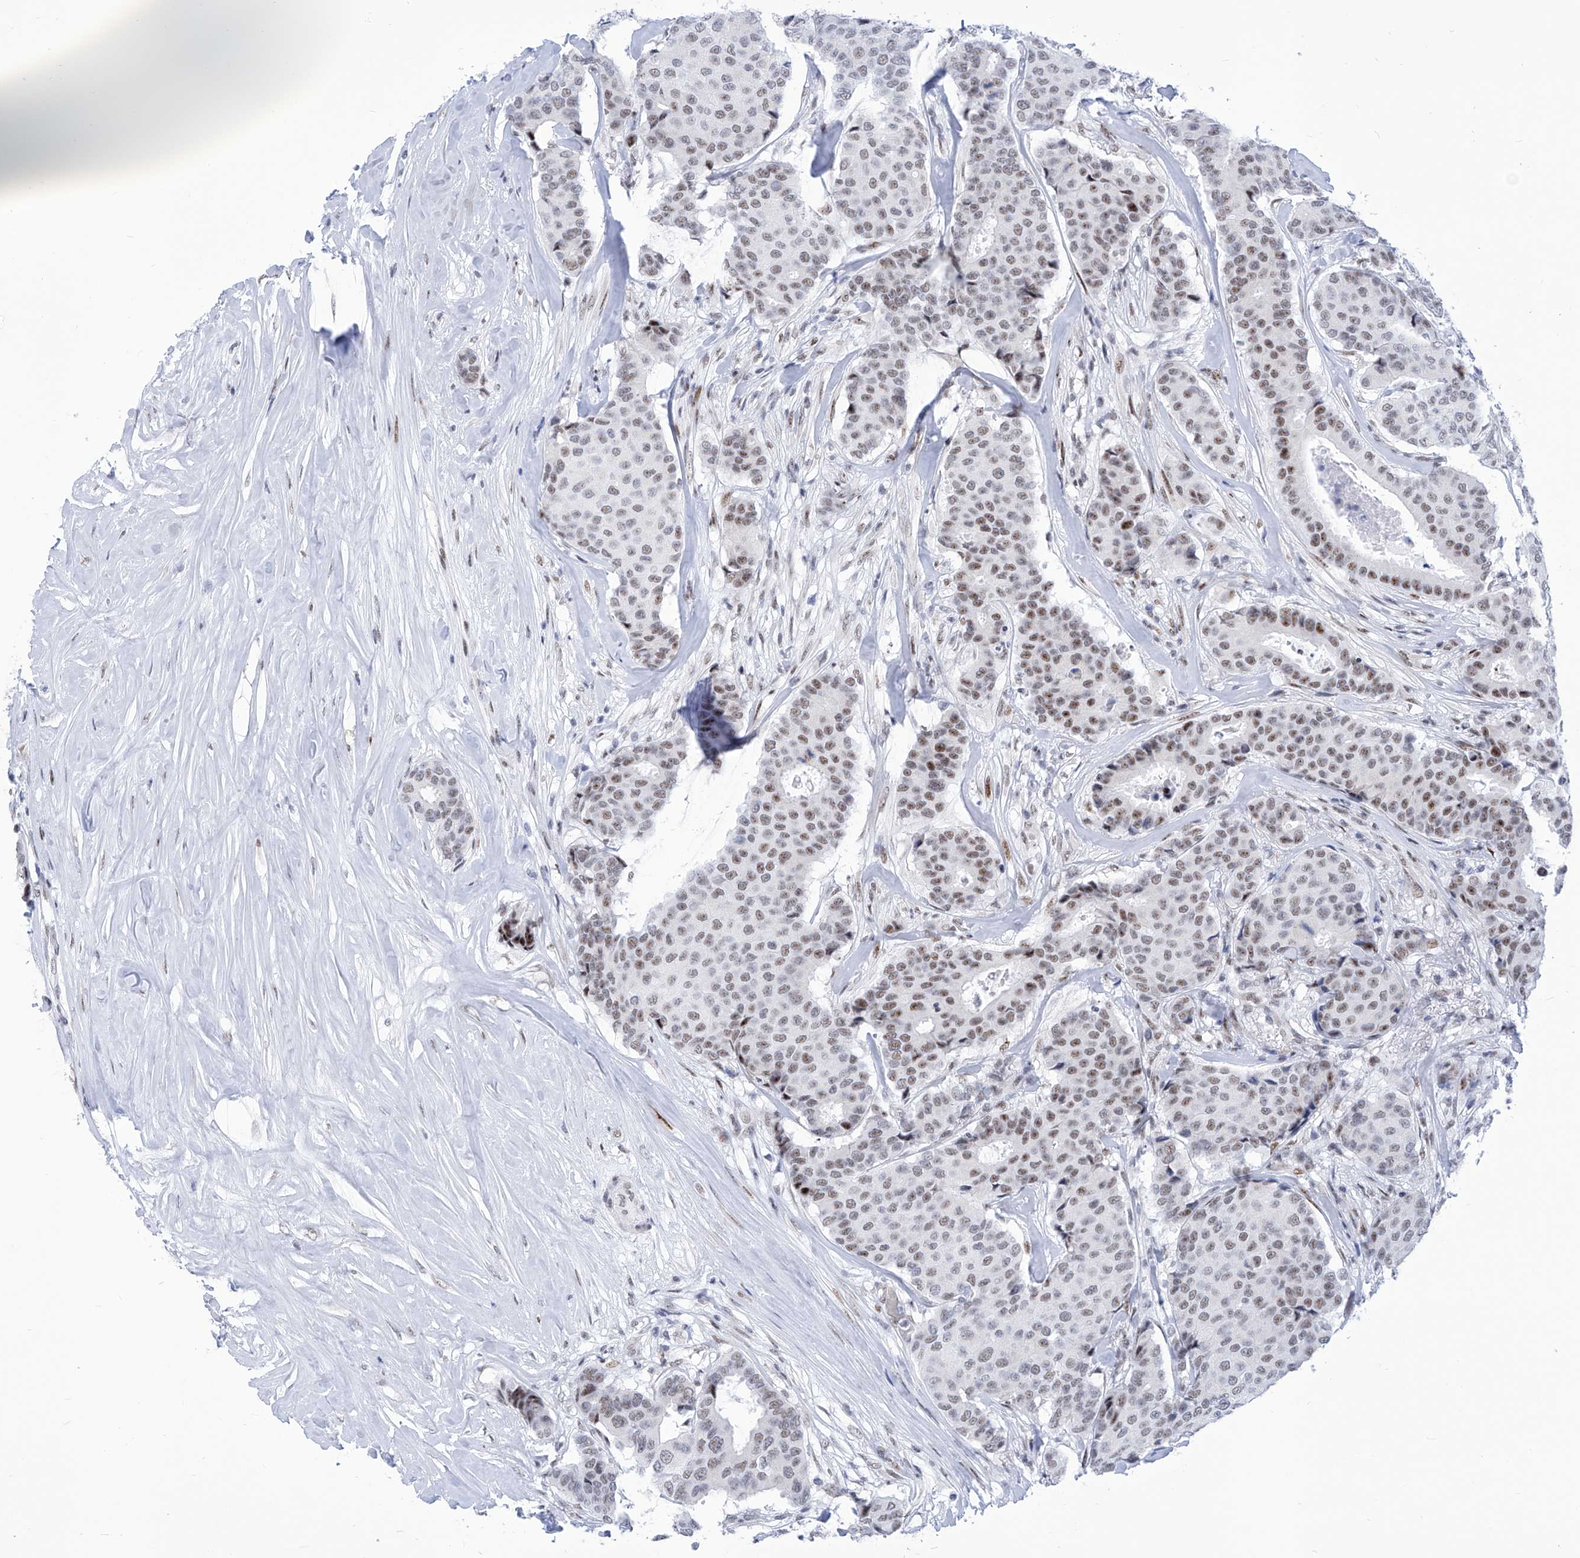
{"staining": {"intensity": "moderate", "quantity": "25%-75%", "location": "nuclear"}, "tissue": "breast cancer", "cell_type": "Tumor cells", "image_type": "cancer", "snomed": [{"axis": "morphology", "description": "Duct carcinoma"}, {"axis": "topography", "description": "Breast"}], "caption": "Protein expression analysis of infiltrating ductal carcinoma (breast) reveals moderate nuclear staining in approximately 25%-75% of tumor cells.", "gene": "SART1", "patient": {"sex": "female", "age": 75}}